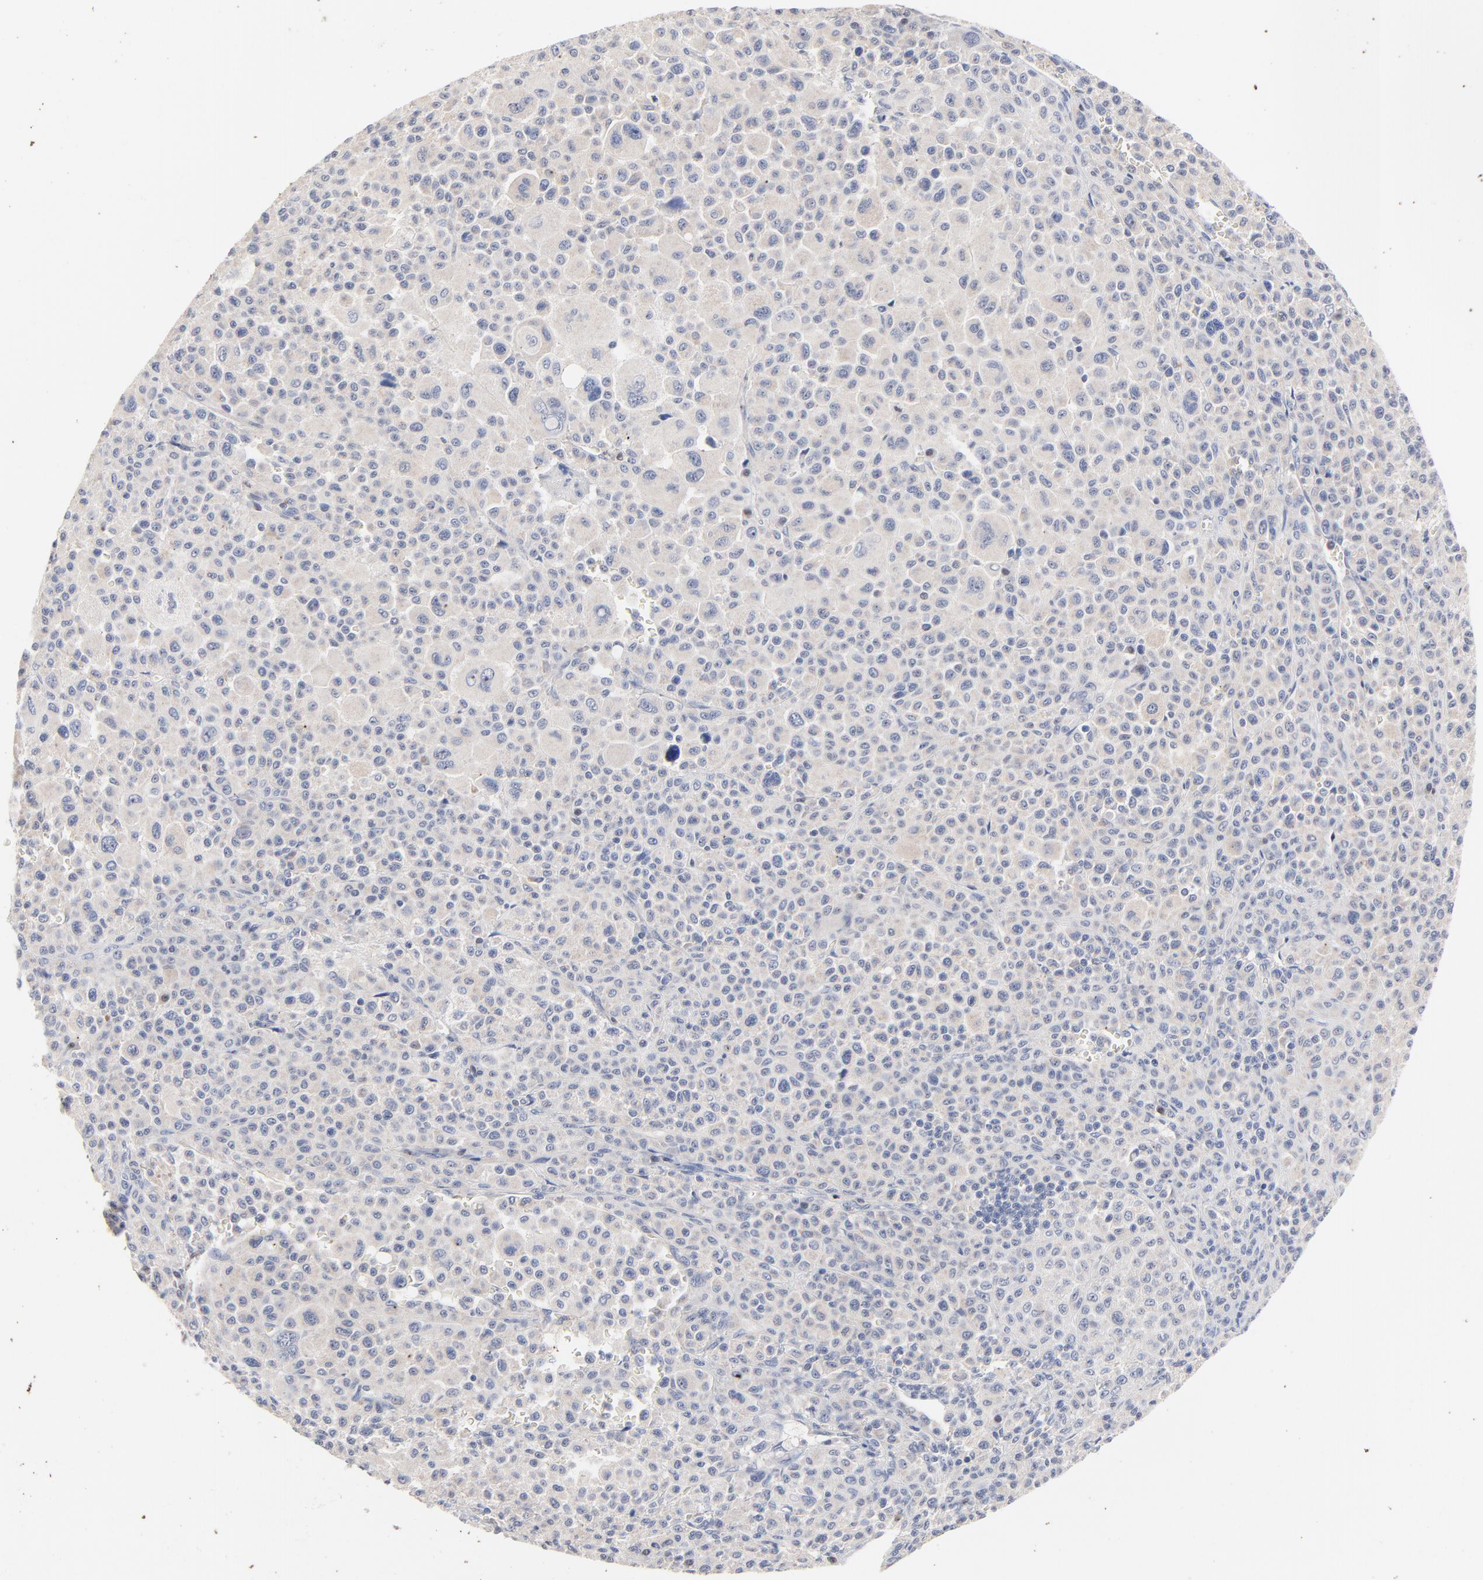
{"staining": {"intensity": "negative", "quantity": "none", "location": "none"}, "tissue": "melanoma", "cell_type": "Tumor cells", "image_type": "cancer", "snomed": [{"axis": "morphology", "description": "Malignant melanoma, Metastatic site"}, {"axis": "topography", "description": "Skin"}], "caption": "High magnification brightfield microscopy of melanoma stained with DAB (brown) and counterstained with hematoxylin (blue): tumor cells show no significant staining. (DAB immunohistochemistry visualized using brightfield microscopy, high magnification).", "gene": "AADAC", "patient": {"sex": "female", "age": 74}}